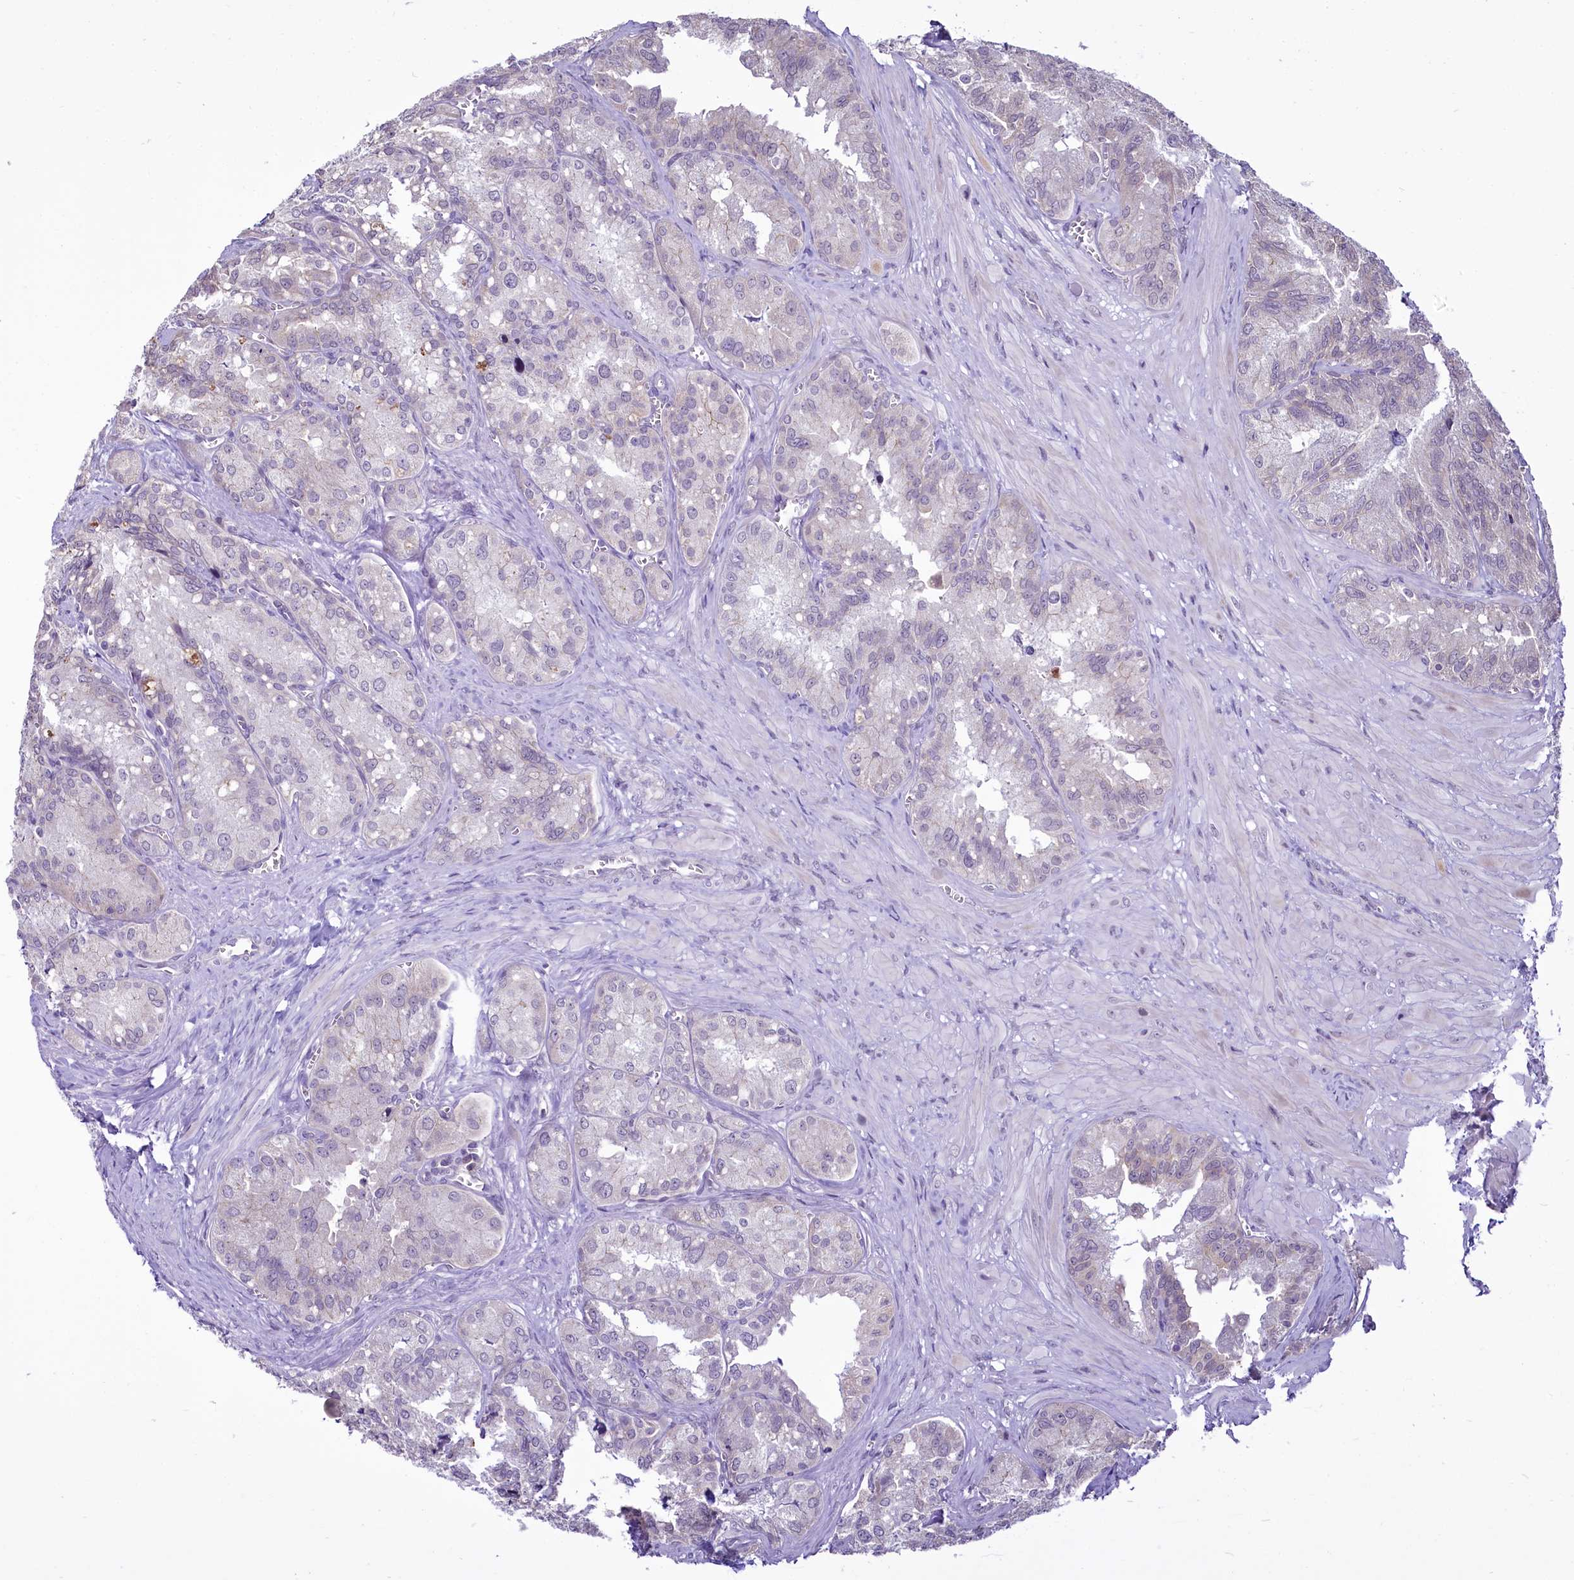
{"staining": {"intensity": "negative", "quantity": "none", "location": "none"}, "tissue": "seminal vesicle", "cell_type": "Glandular cells", "image_type": "normal", "snomed": [{"axis": "morphology", "description": "Normal tissue, NOS"}, {"axis": "topography", "description": "Seminal veicle"}], "caption": "Glandular cells show no significant protein positivity in normal seminal vesicle.", "gene": "BANK1", "patient": {"sex": "male", "age": 62}}